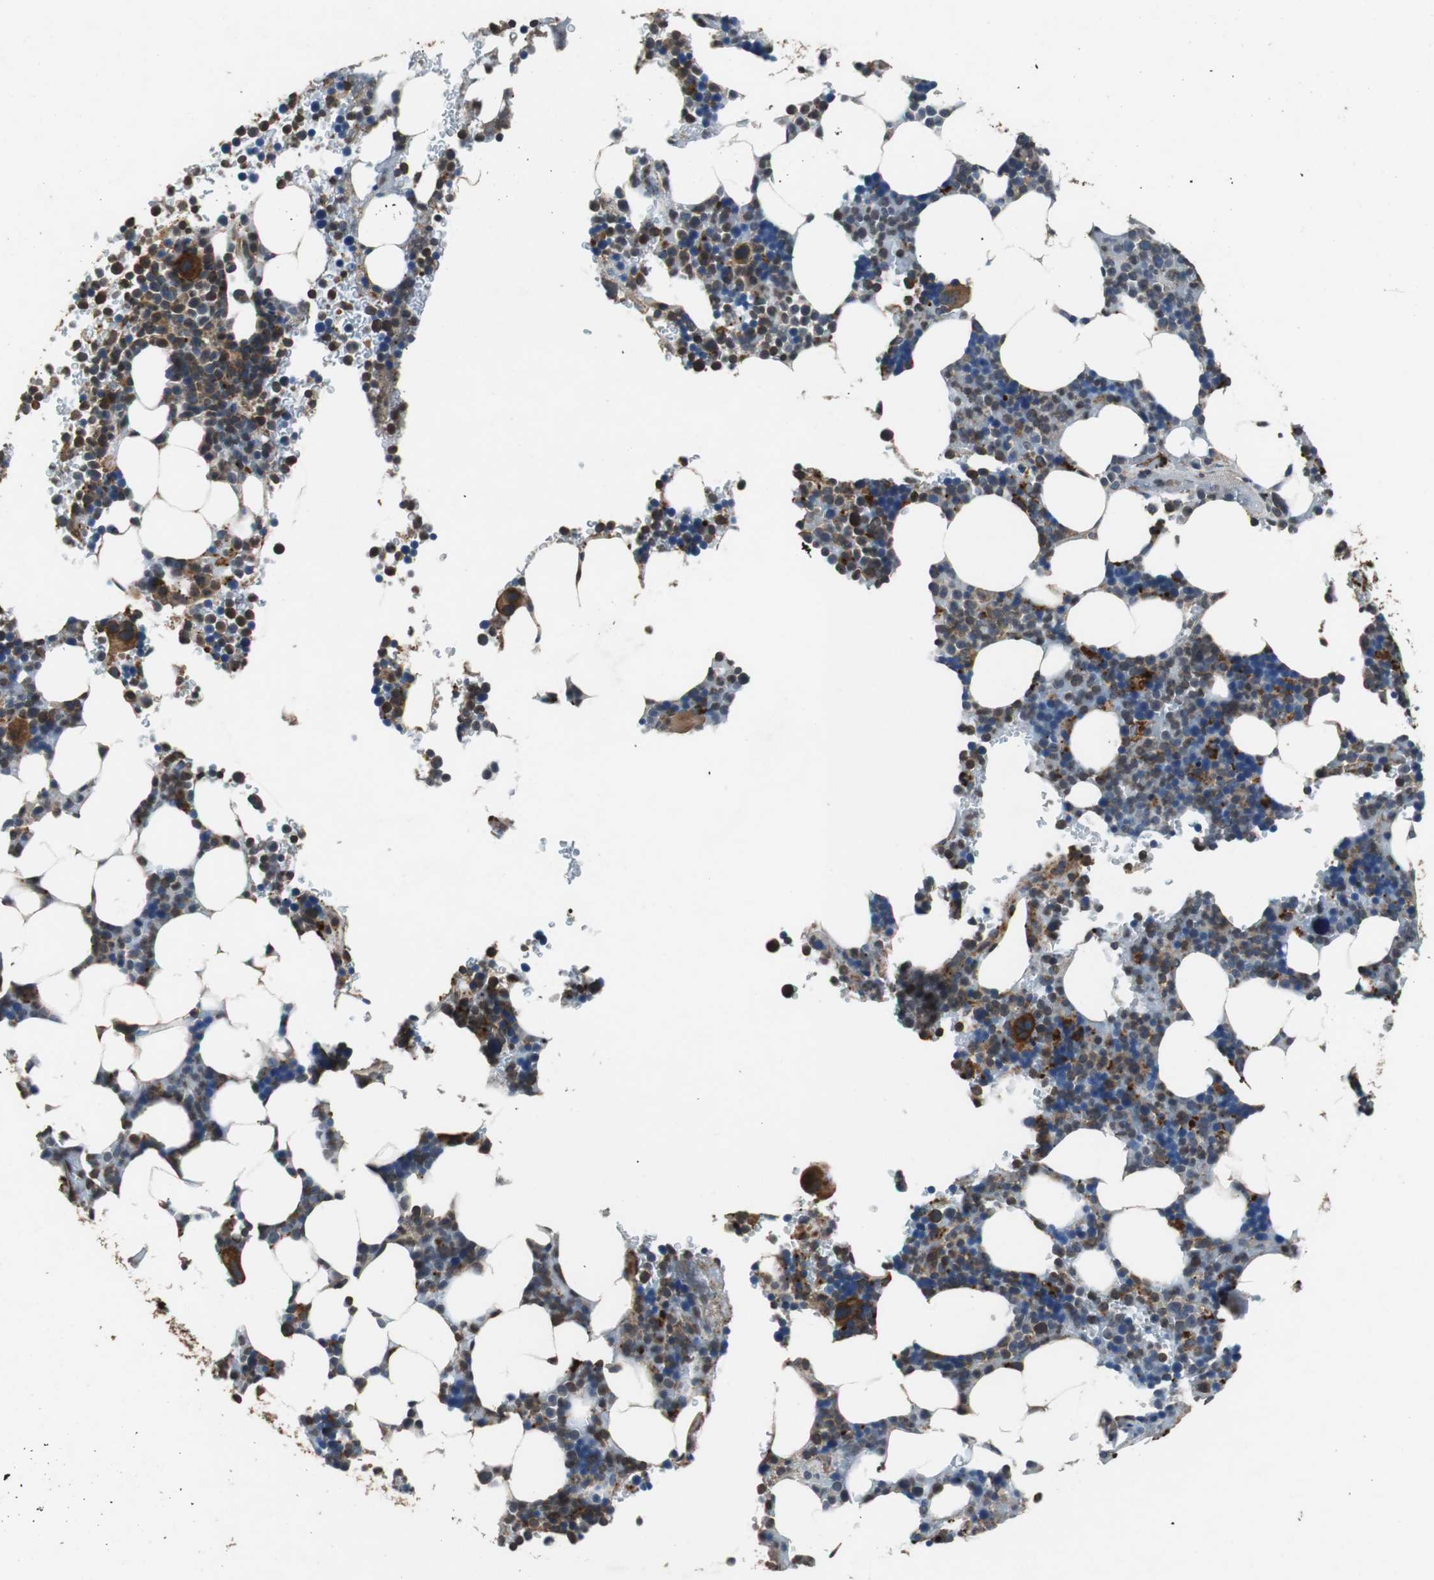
{"staining": {"intensity": "strong", "quantity": "25%-75%", "location": "cytoplasmic/membranous"}, "tissue": "bone marrow", "cell_type": "Hematopoietic cells", "image_type": "normal", "snomed": [{"axis": "morphology", "description": "Normal tissue, NOS"}, {"axis": "topography", "description": "Bone marrow"}], "caption": "A high amount of strong cytoplasmic/membranous staining is present in approximately 25%-75% of hematopoietic cells in normal bone marrow. (DAB = brown stain, brightfield microscopy at high magnification).", "gene": "PITRM1", "patient": {"sex": "female", "age": 73}}